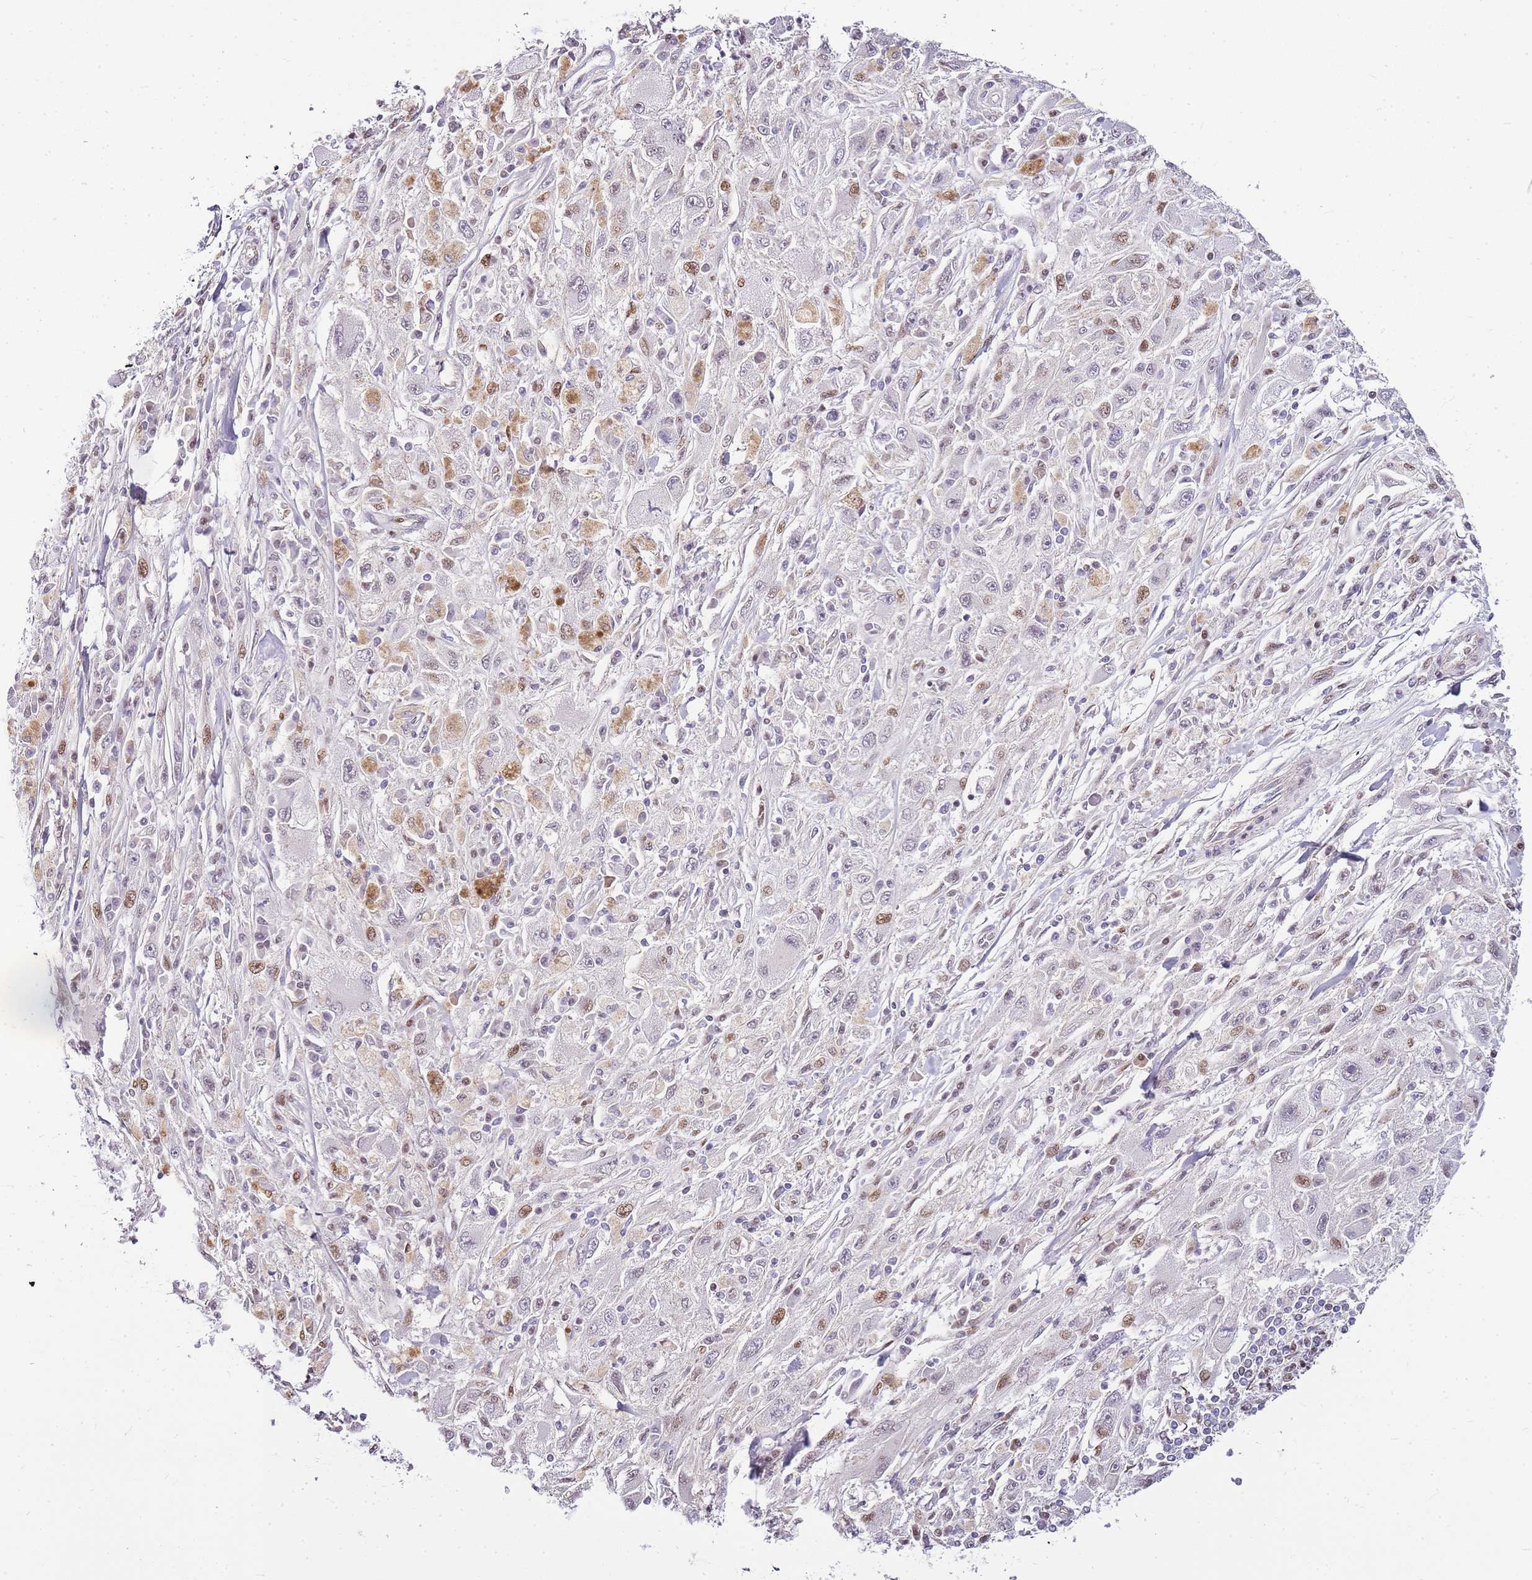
{"staining": {"intensity": "moderate", "quantity": "<25%", "location": "nuclear"}, "tissue": "melanoma", "cell_type": "Tumor cells", "image_type": "cancer", "snomed": [{"axis": "morphology", "description": "Malignant melanoma, Metastatic site"}, {"axis": "topography", "description": "Skin"}], "caption": "Tumor cells reveal low levels of moderate nuclear positivity in approximately <25% of cells in human malignant melanoma (metastatic site).", "gene": "CLBA1", "patient": {"sex": "male", "age": 53}}